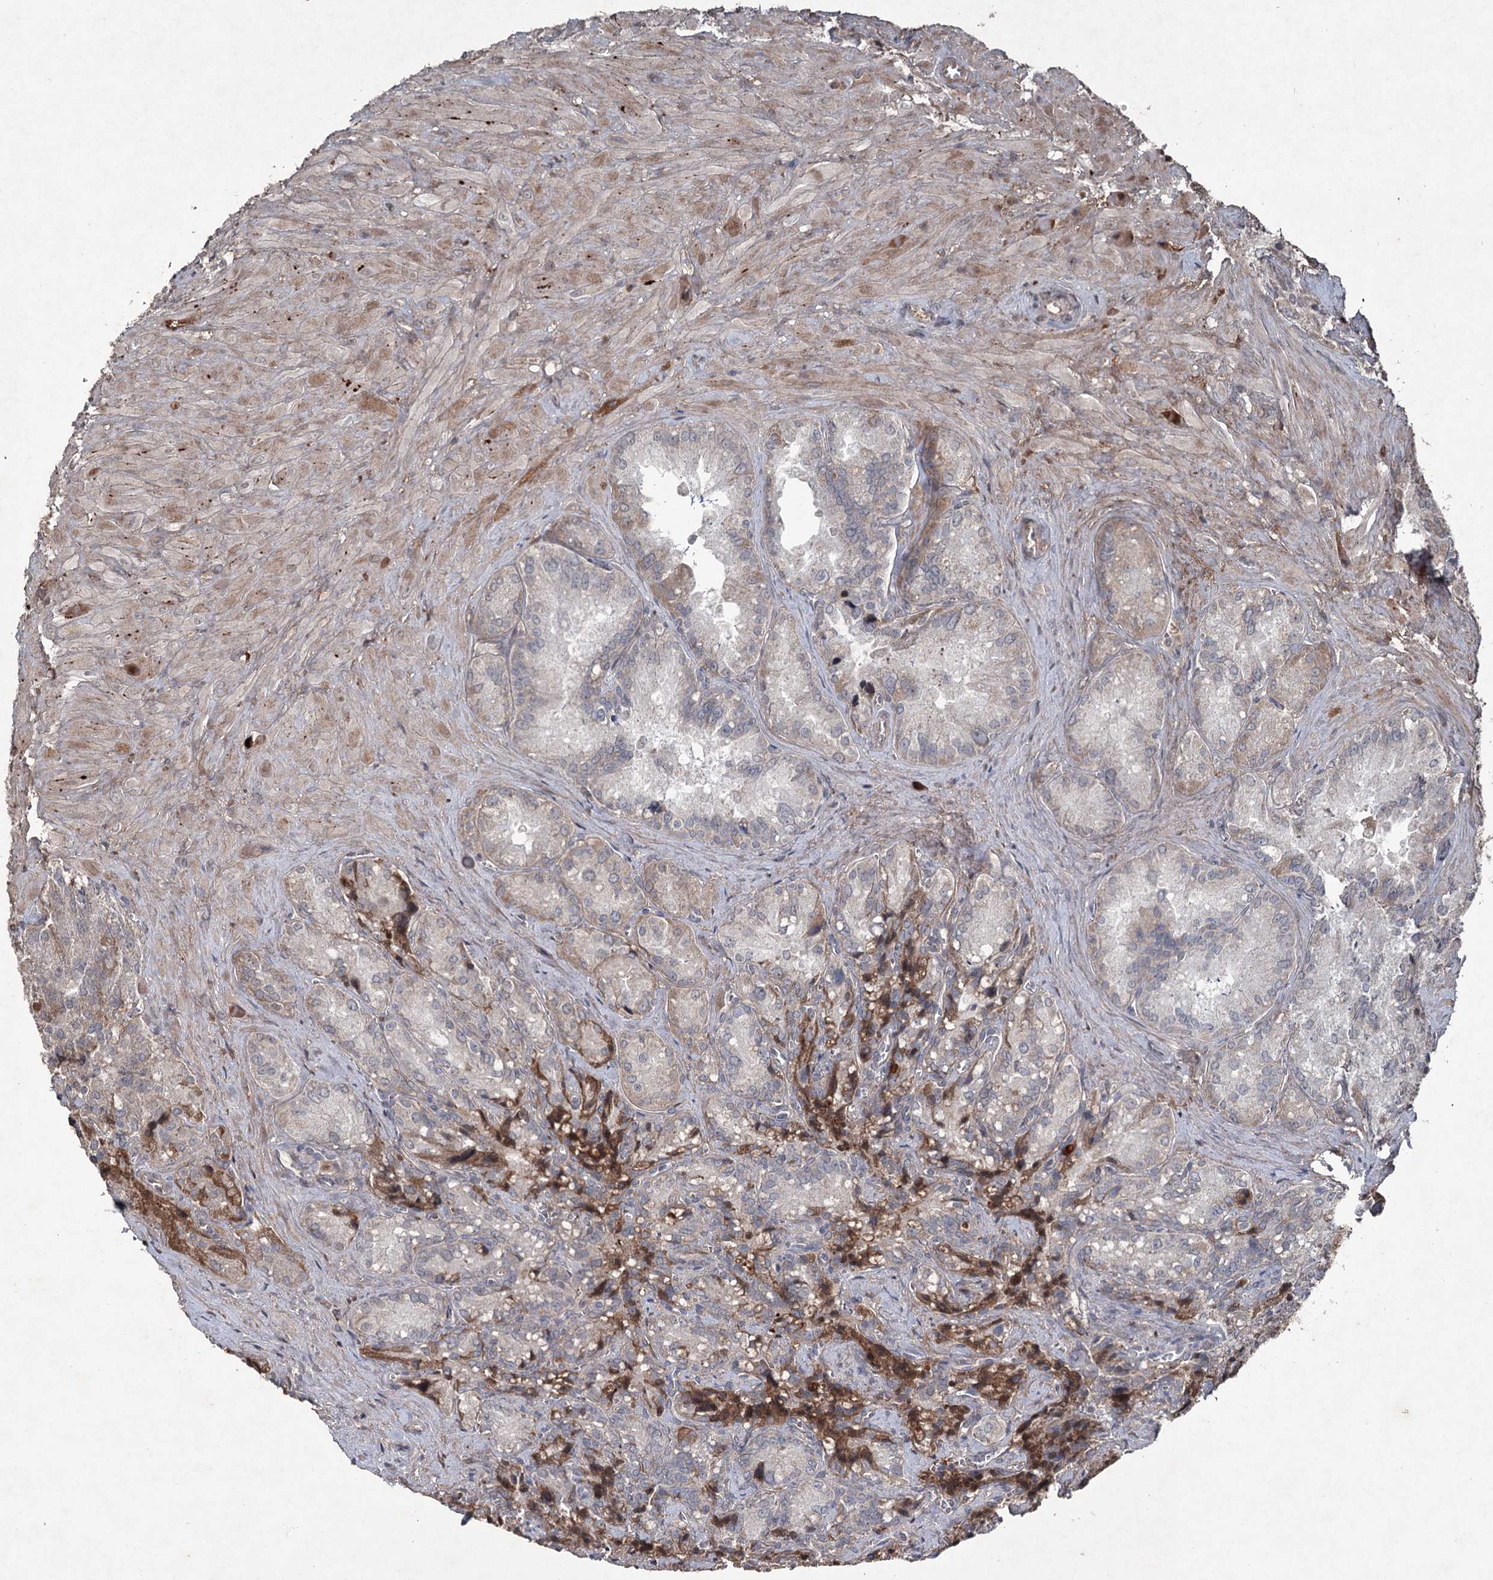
{"staining": {"intensity": "weak", "quantity": "<25%", "location": "cytoplasmic/membranous"}, "tissue": "seminal vesicle", "cell_type": "Glandular cells", "image_type": "normal", "snomed": [{"axis": "morphology", "description": "Normal tissue, NOS"}, {"axis": "topography", "description": "Seminal veicle"}], "caption": "This photomicrograph is of benign seminal vesicle stained with IHC to label a protein in brown with the nuclei are counter-stained blue. There is no expression in glandular cells. (Brightfield microscopy of DAB (3,3'-diaminobenzidine) IHC at high magnification).", "gene": "PGLYRP2", "patient": {"sex": "male", "age": 62}}